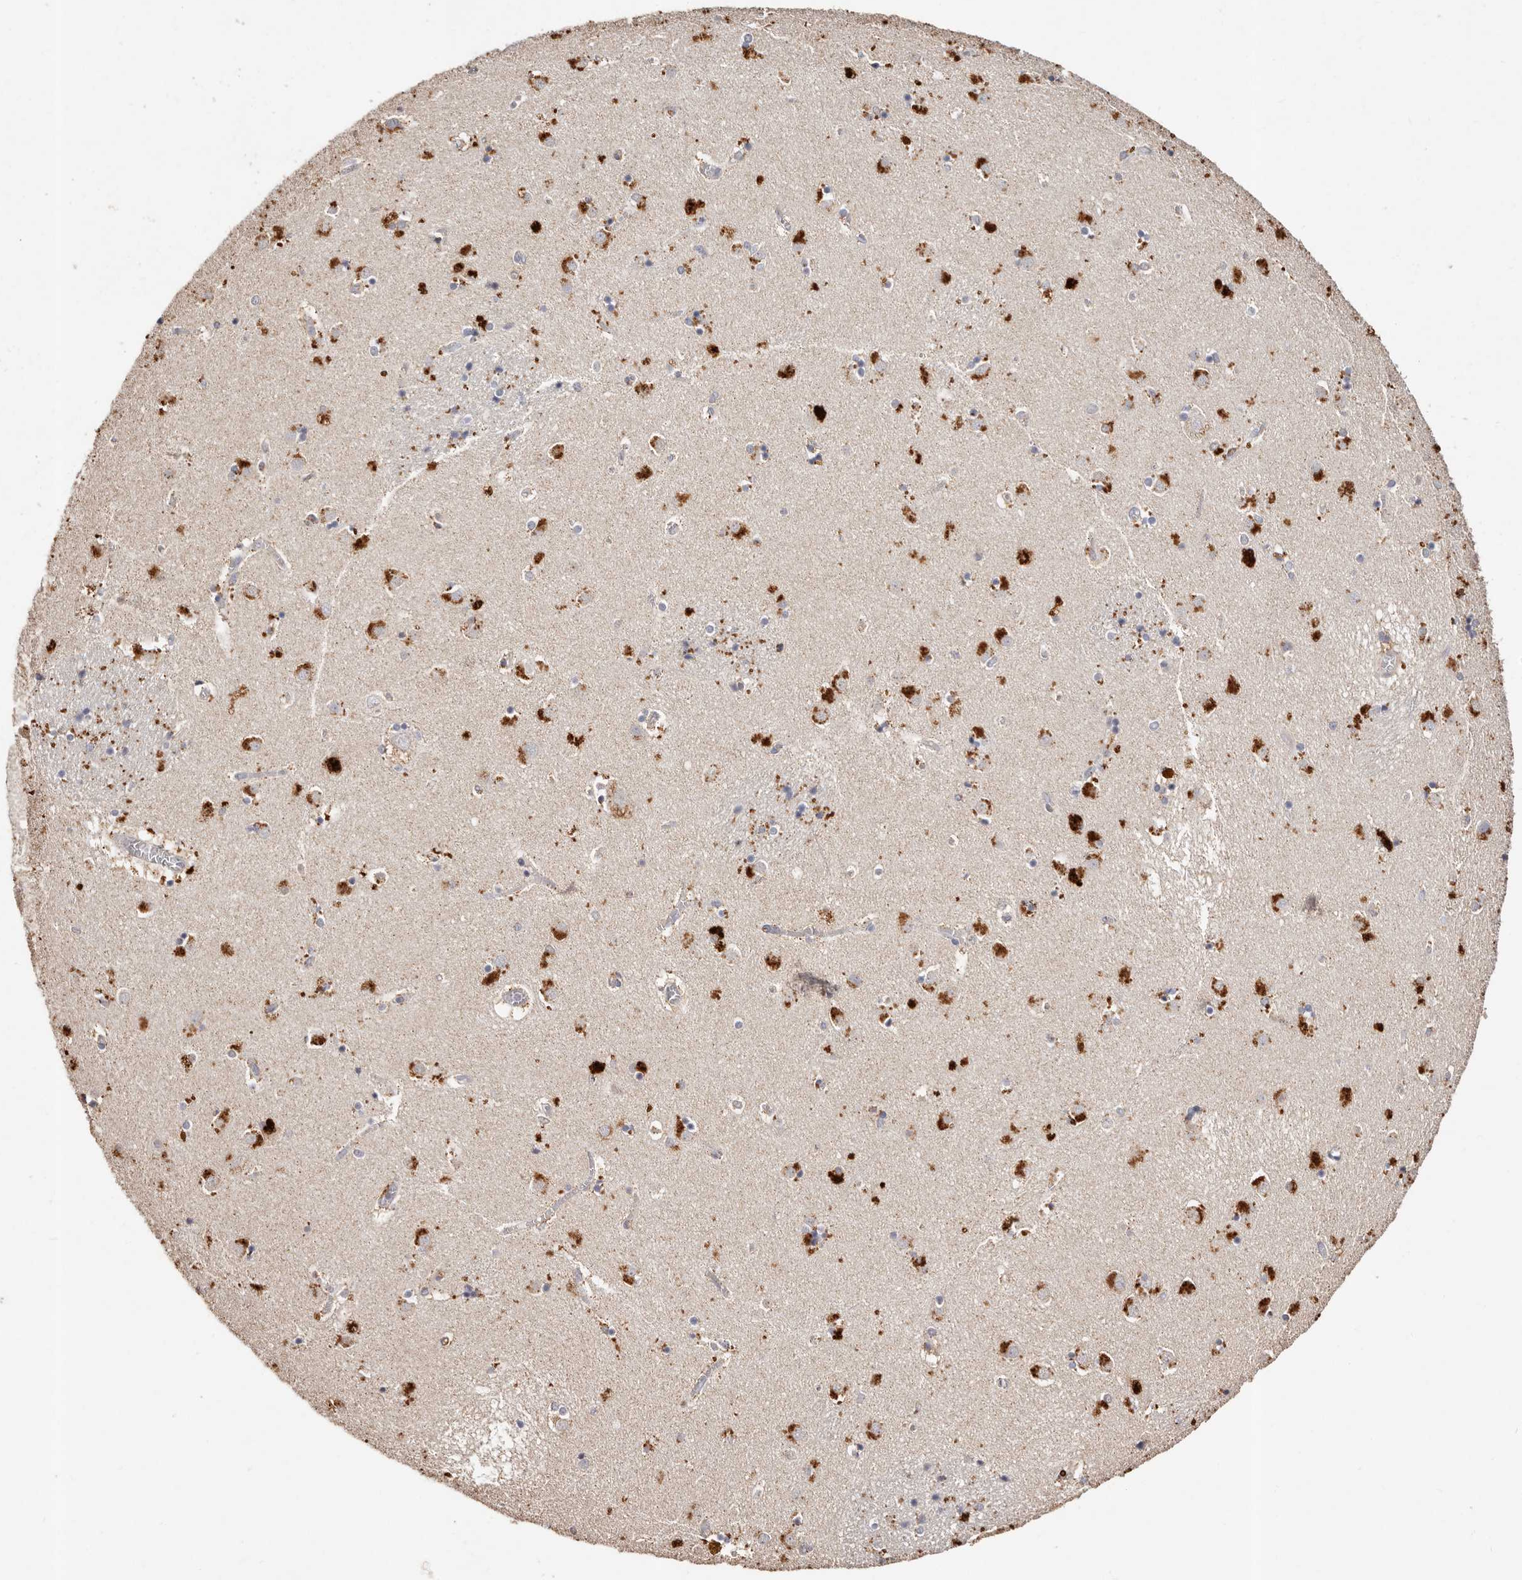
{"staining": {"intensity": "moderate", "quantity": "<25%", "location": "cytoplasmic/membranous"}, "tissue": "caudate", "cell_type": "Glial cells", "image_type": "normal", "snomed": [{"axis": "morphology", "description": "Normal tissue, NOS"}, {"axis": "topography", "description": "Lateral ventricle wall"}], "caption": "Glial cells display low levels of moderate cytoplasmic/membranous staining in approximately <25% of cells in benign human caudate.", "gene": "THBS3", "patient": {"sex": "male", "age": 70}}